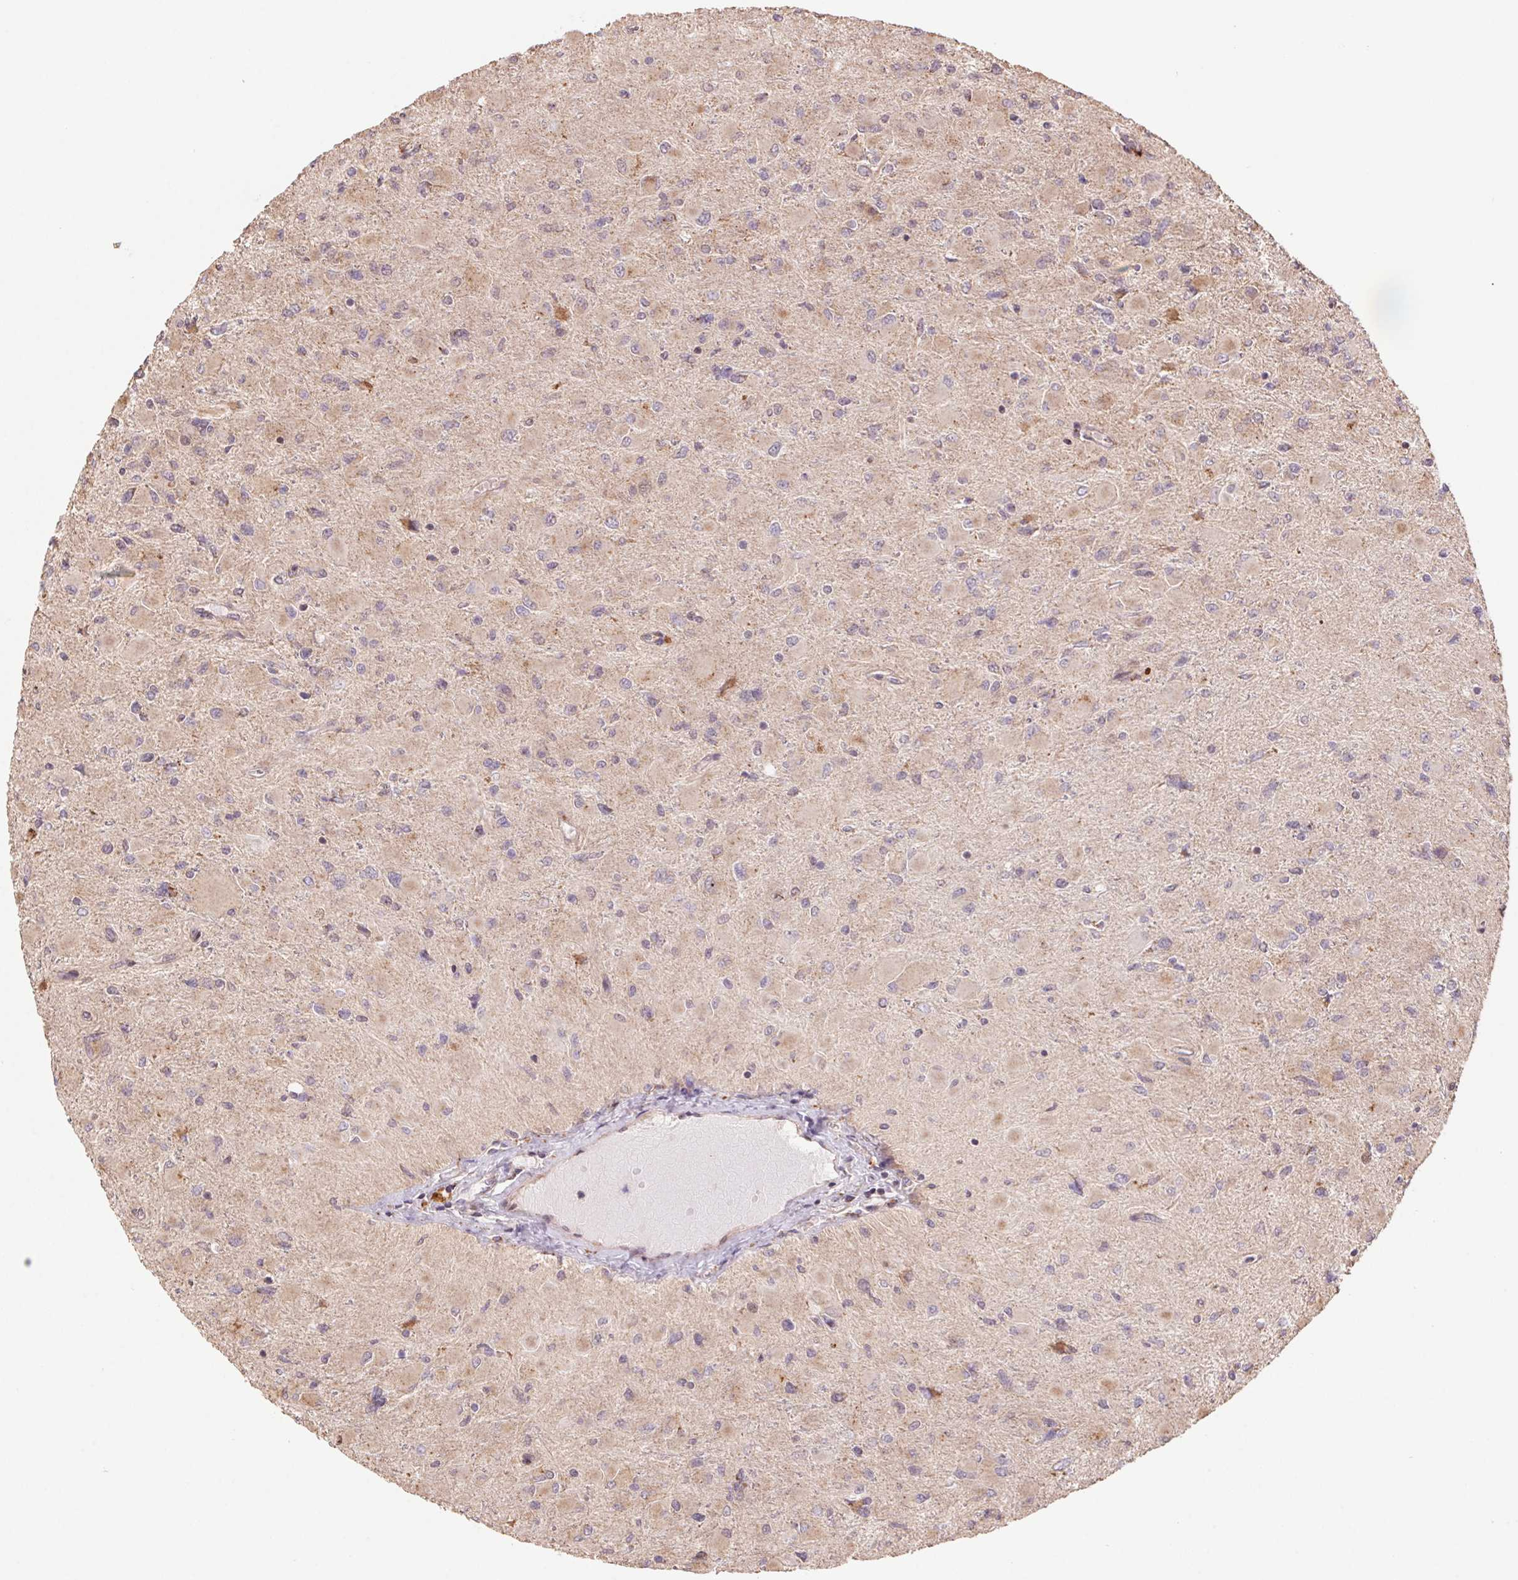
{"staining": {"intensity": "negative", "quantity": "none", "location": "none"}, "tissue": "glioma", "cell_type": "Tumor cells", "image_type": "cancer", "snomed": [{"axis": "morphology", "description": "Glioma, malignant, High grade"}, {"axis": "topography", "description": "Cerebral cortex"}], "caption": "A photomicrograph of malignant glioma (high-grade) stained for a protein reveals no brown staining in tumor cells.", "gene": "PDHA1", "patient": {"sex": "female", "age": 36}}